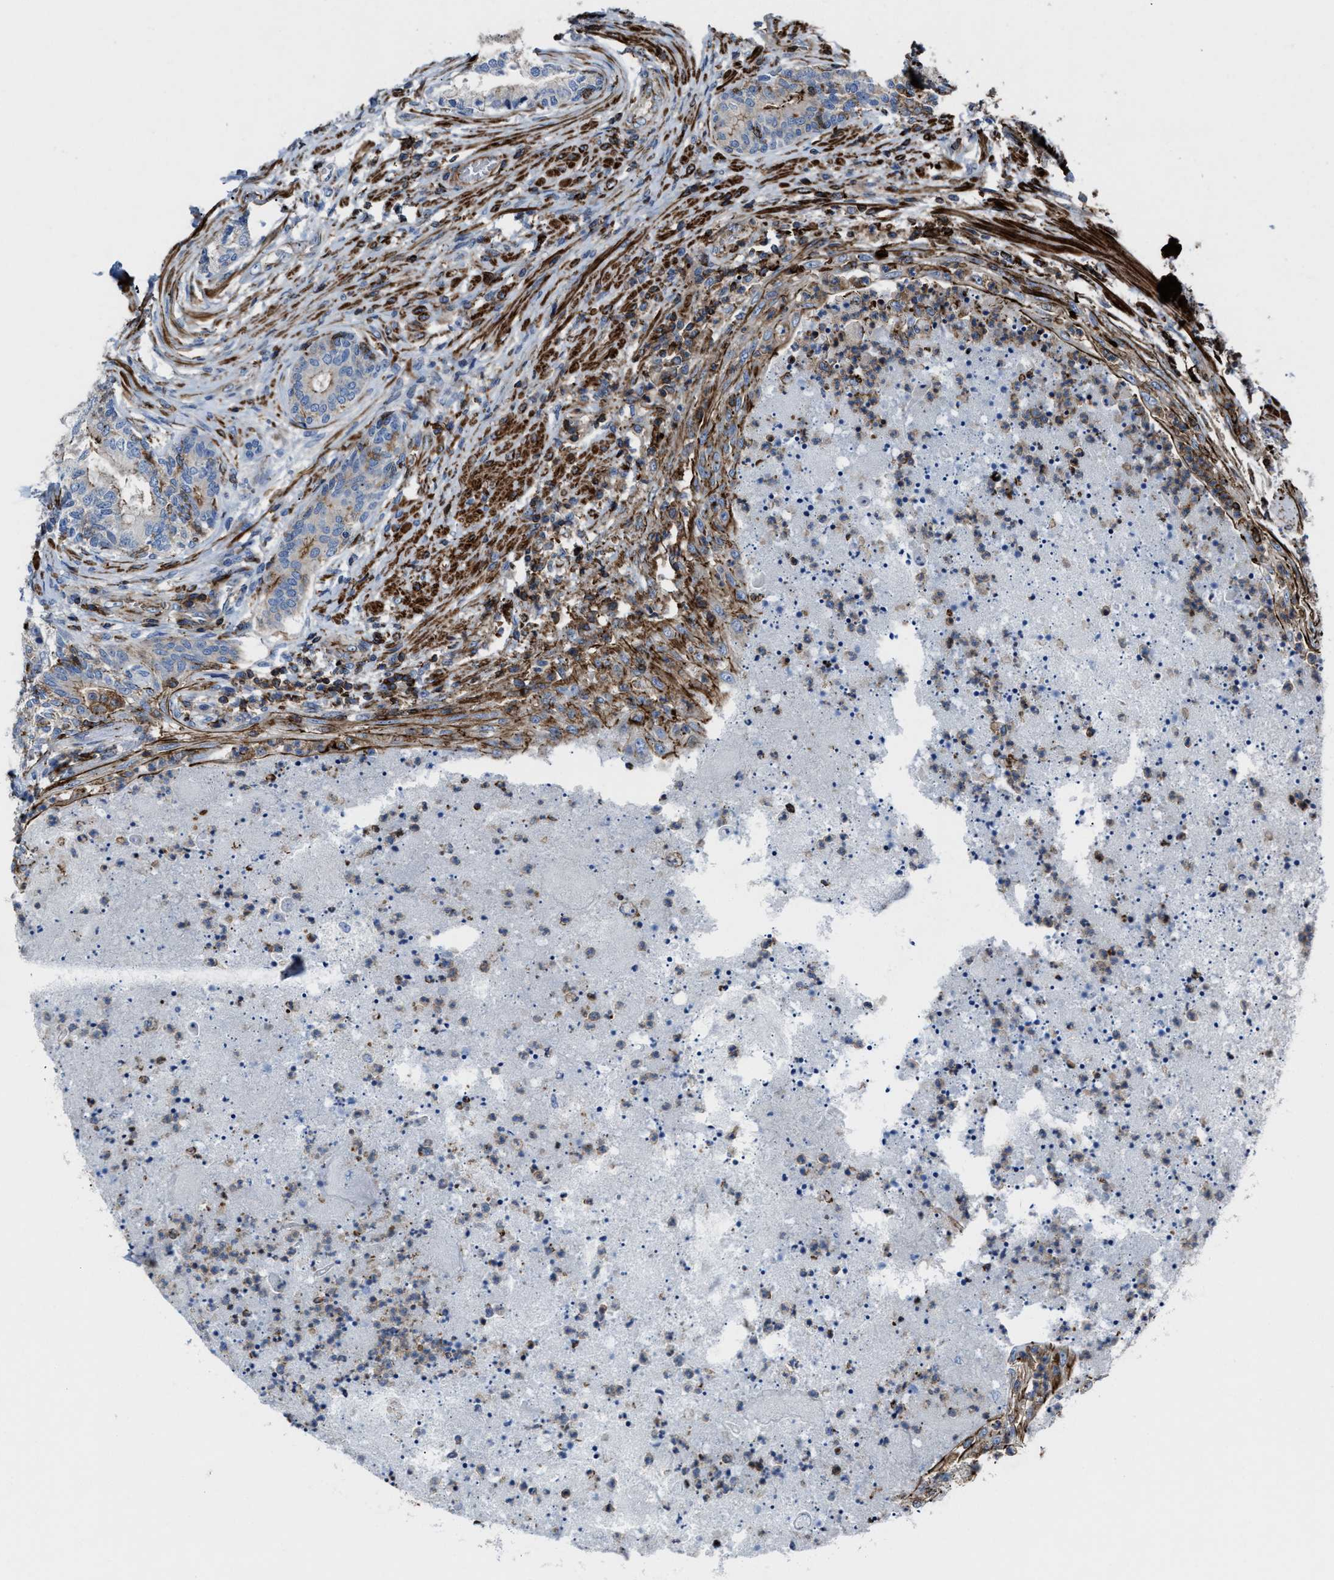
{"staining": {"intensity": "weak", "quantity": "25%-75%", "location": "cytoplasmic/membranous"}, "tissue": "prostate", "cell_type": "Glandular cells", "image_type": "normal", "snomed": [{"axis": "morphology", "description": "Normal tissue, NOS"}, {"axis": "topography", "description": "Prostate"}], "caption": "The image demonstrates a brown stain indicating the presence of a protein in the cytoplasmic/membranous of glandular cells in prostate. The protein is shown in brown color, while the nuclei are stained blue.", "gene": "AGPAT2", "patient": {"sex": "male", "age": 76}}